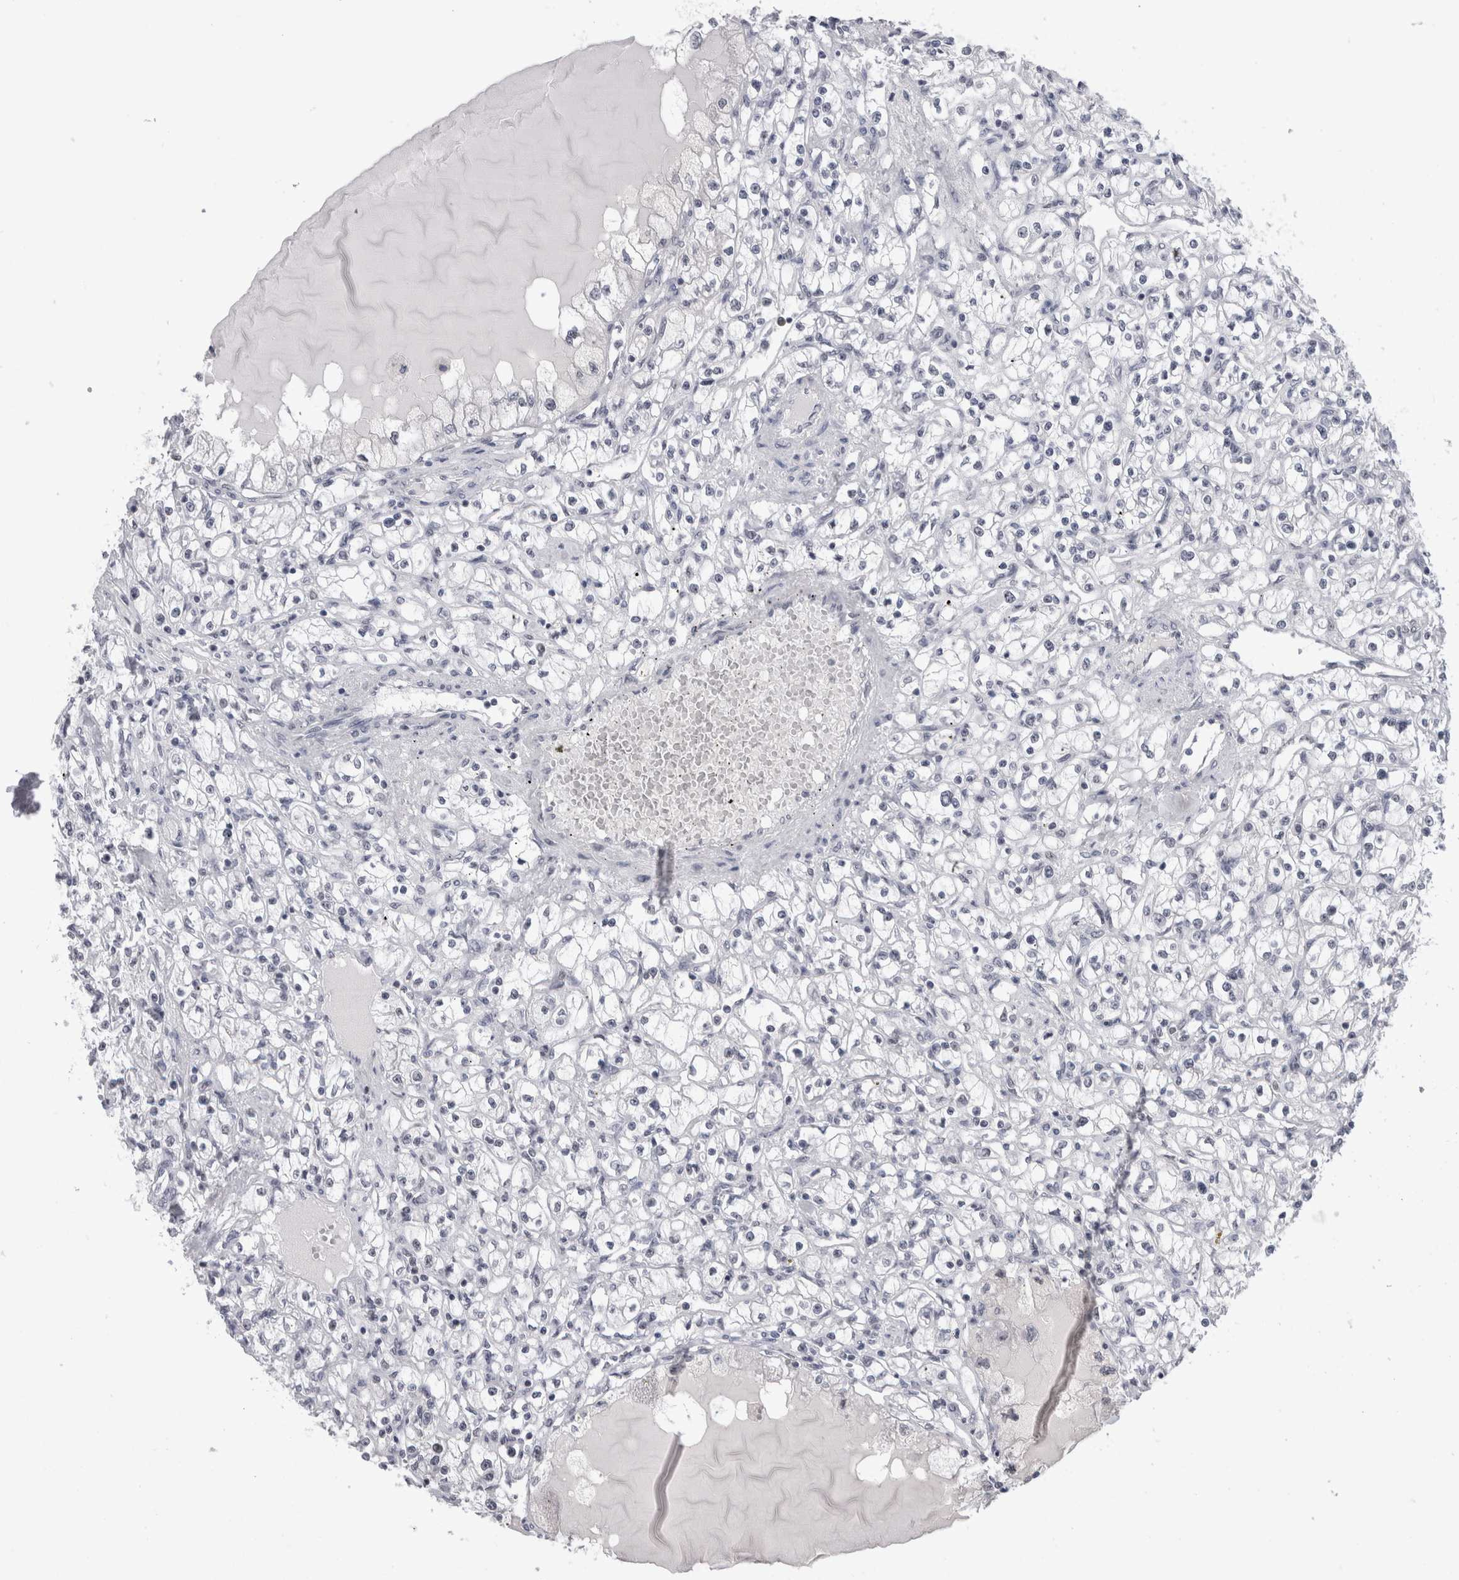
{"staining": {"intensity": "negative", "quantity": "none", "location": "none"}, "tissue": "renal cancer", "cell_type": "Tumor cells", "image_type": "cancer", "snomed": [{"axis": "morphology", "description": "Adenocarcinoma, NOS"}, {"axis": "topography", "description": "Kidney"}], "caption": "An immunohistochemistry (IHC) image of adenocarcinoma (renal) is shown. There is no staining in tumor cells of adenocarcinoma (renal).", "gene": "API5", "patient": {"sex": "male", "age": 56}}